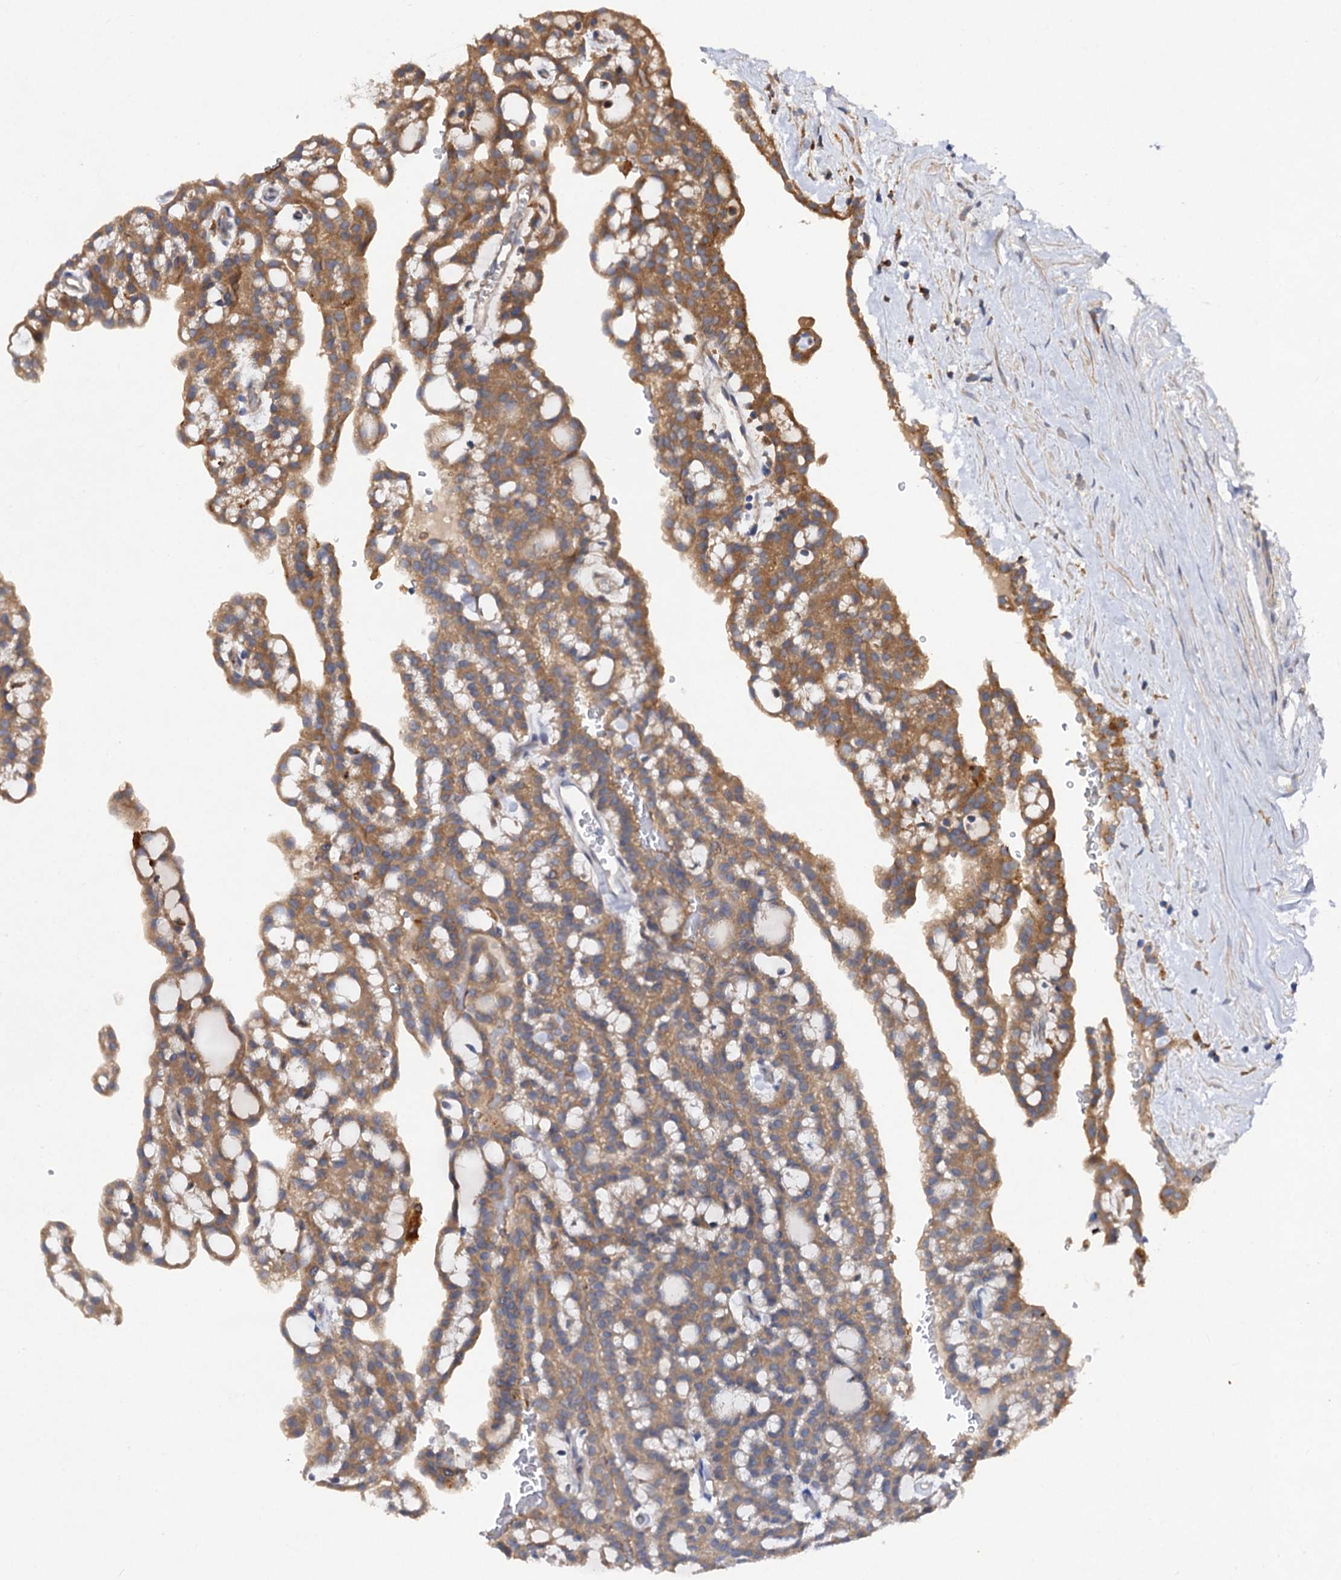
{"staining": {"intensity": "moderate", "quantity": ">75%", "location": "cytoplasmic/membranous"}, "tissue": "renal cancer", "cell_type": "Tumor cells", "image_type": "cancer", "snomed": [{"axis": "morphology", "description": "Adenocarcinoma, NOS"}, {"axis": "topography", "description": "Kidney"}], "caption": "IHC histopathology image of renal cancer (adenocarcinoma) stained for a protein (brown), which exhibits medium levels of moderate cytoplasmic/membranous staining in about >75% of tumor cells.", "gene": "VPS29", "patient": {"sex": "male", "age": 63}}